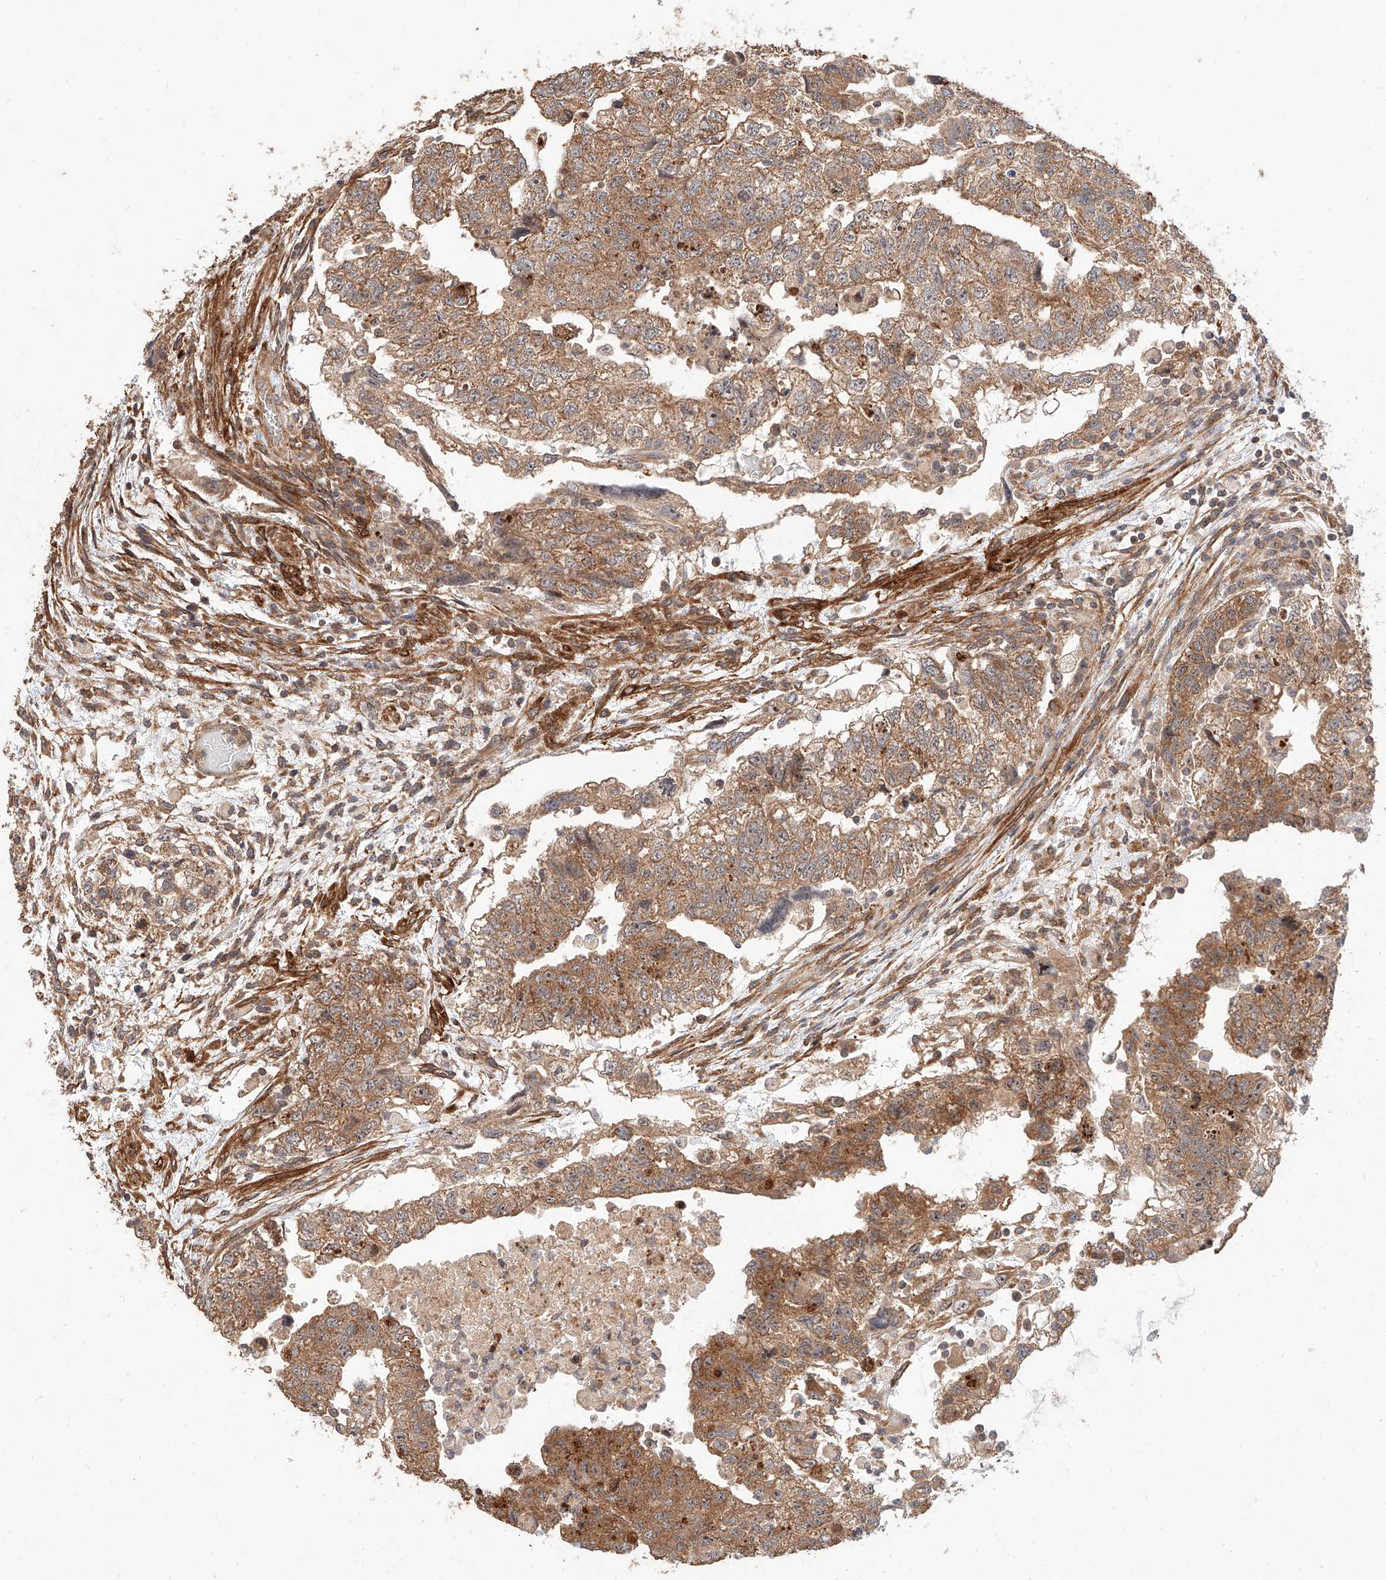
{"staining": {"intensity": "moderate", "quantity": ">75%", "location": "cytoplasmic/membranous"}, "tissue": "testis cancer", "cell_type": "Tumor cells", "image_type": "cancer", "snomed": [{"axis": "morphology", "description": "Carcinoma, Embryonal, NOS"}, {"axis": "topography", "description": "Testis"}], "caption": "An immunohistochemistry (IHC) image of neoplastic tissue is shown. Protein staining in brown highlights moderate cytoplasmic/membranous positivity in testis embryonal carcinoma within tumor cells.", "gene": "RAB23", "patient": {"sex": "male", "age": 36}}